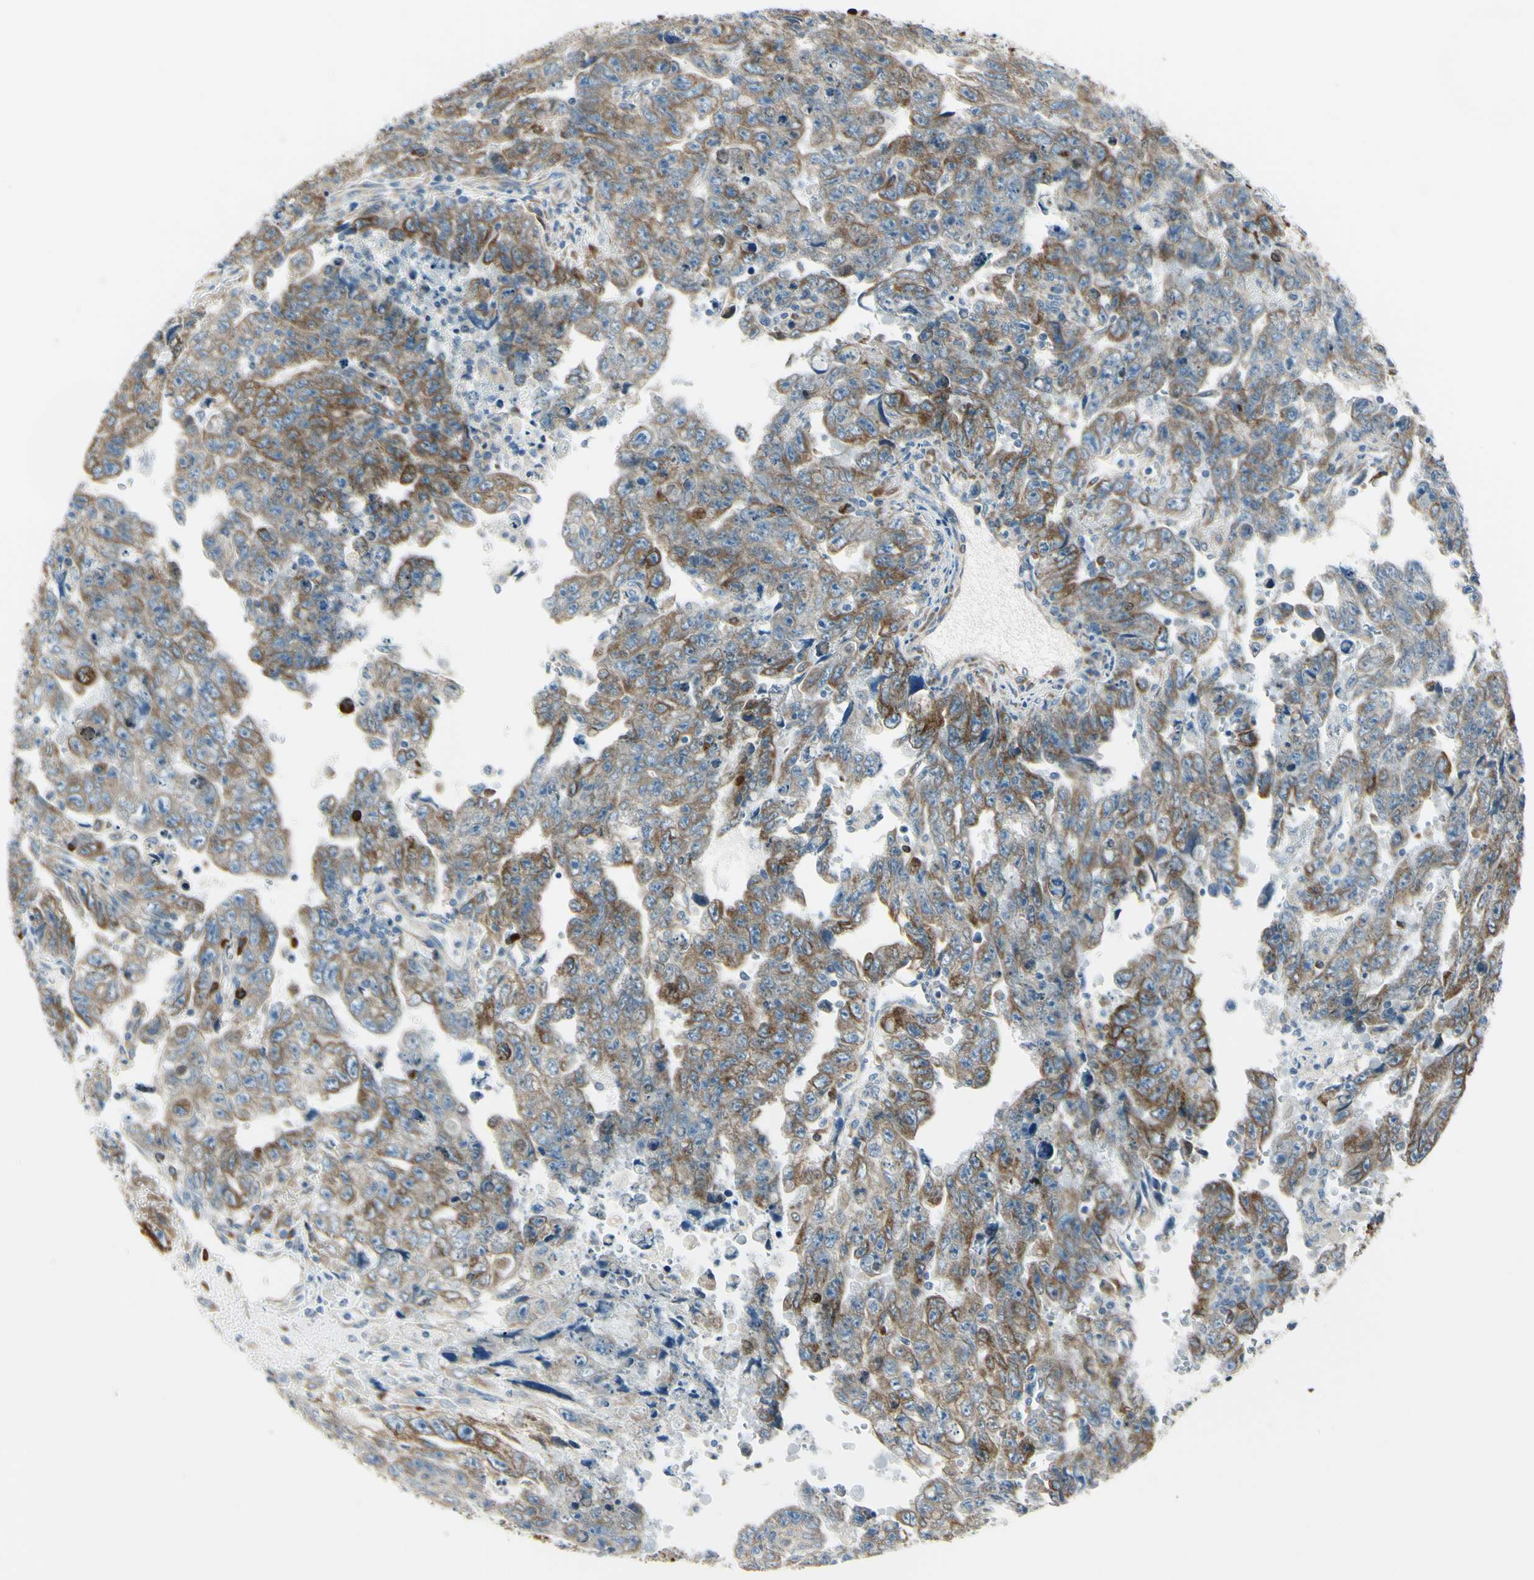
{"staining": {"intensity": "moderate", "quantity": ">75%", "location": "cytoplasmic/membranous"}, "tissue": "testis cancer", "cell_type": "Tumor cells", "image_type": "cancer", "snomed": [{"axis": "morphology", "description": "Carcinoma, Embryonal, NOS"}, {"axis": "topography", "description": "Testis"}], "caption": "Protein analysis of testis embryonal carcinoma tissue shows moderate cytoplasmic/membranous staining in approximately >75% of tumor cells. The staining was performed using DAB (3,3'-diaminobenzidine), with brown indicating positive protein expression. Nuclei are stained blue with hematoxylin.", "gene": "SELENOS", "patient": {"sex": "male", "age": 28}}